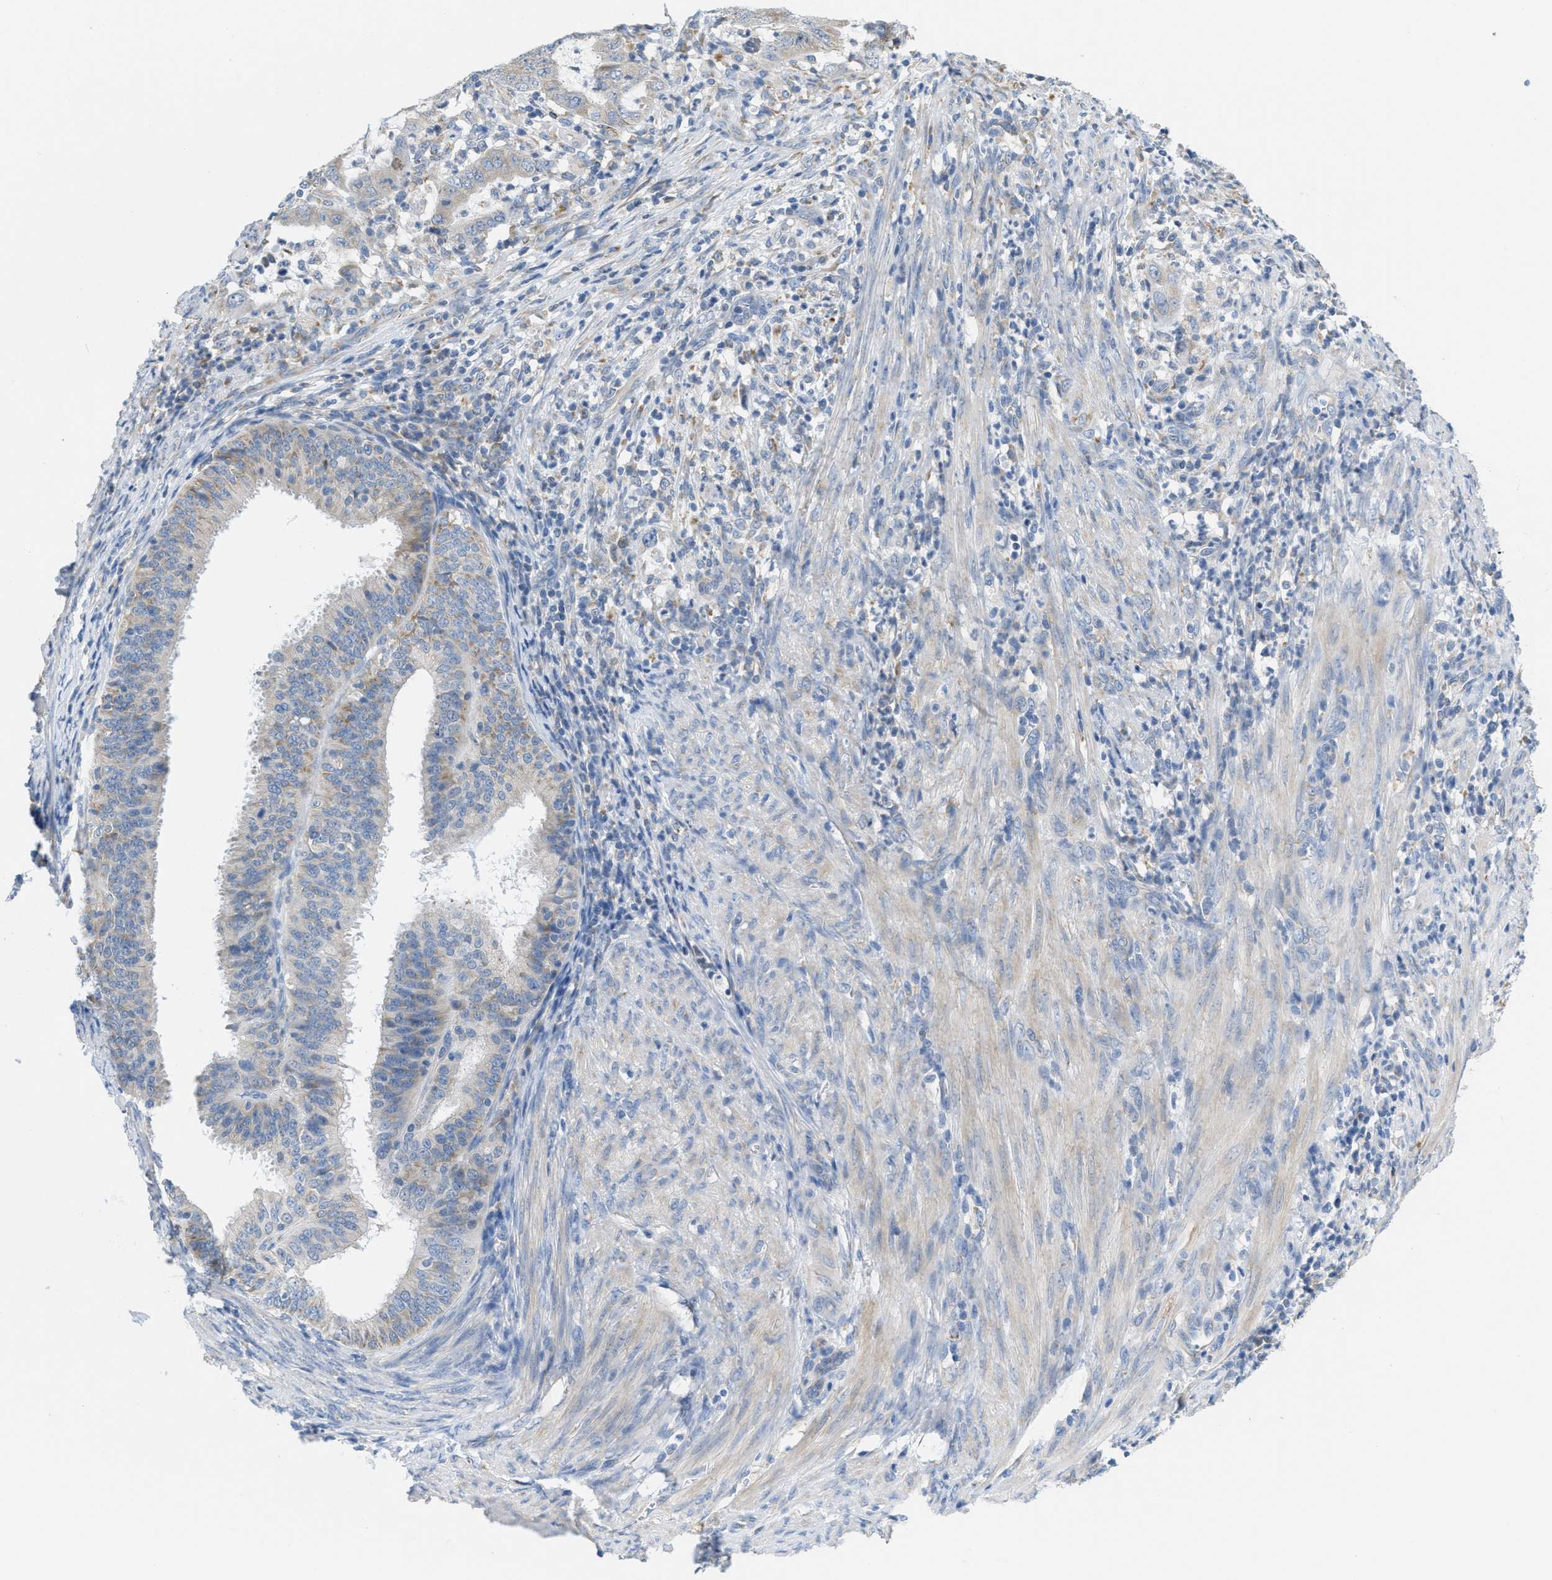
{"staining": {"intensity": "negative", "quantity": "none", "location": "none"}, "tissue": "endometrial cancer", "cell_type": "Tumor cells", "image_type": "cancer", "snomed": [{"axis": "morphology", "description": "Adenocarcinoma, NOS"}, {"axis": "topography", "description": "Endometrium"}], "caption": "Tumor cells show no significant staining in endometrial cancer.", "gene": "PTDSS1", "patient": {"sex": "female", "age": 70}}